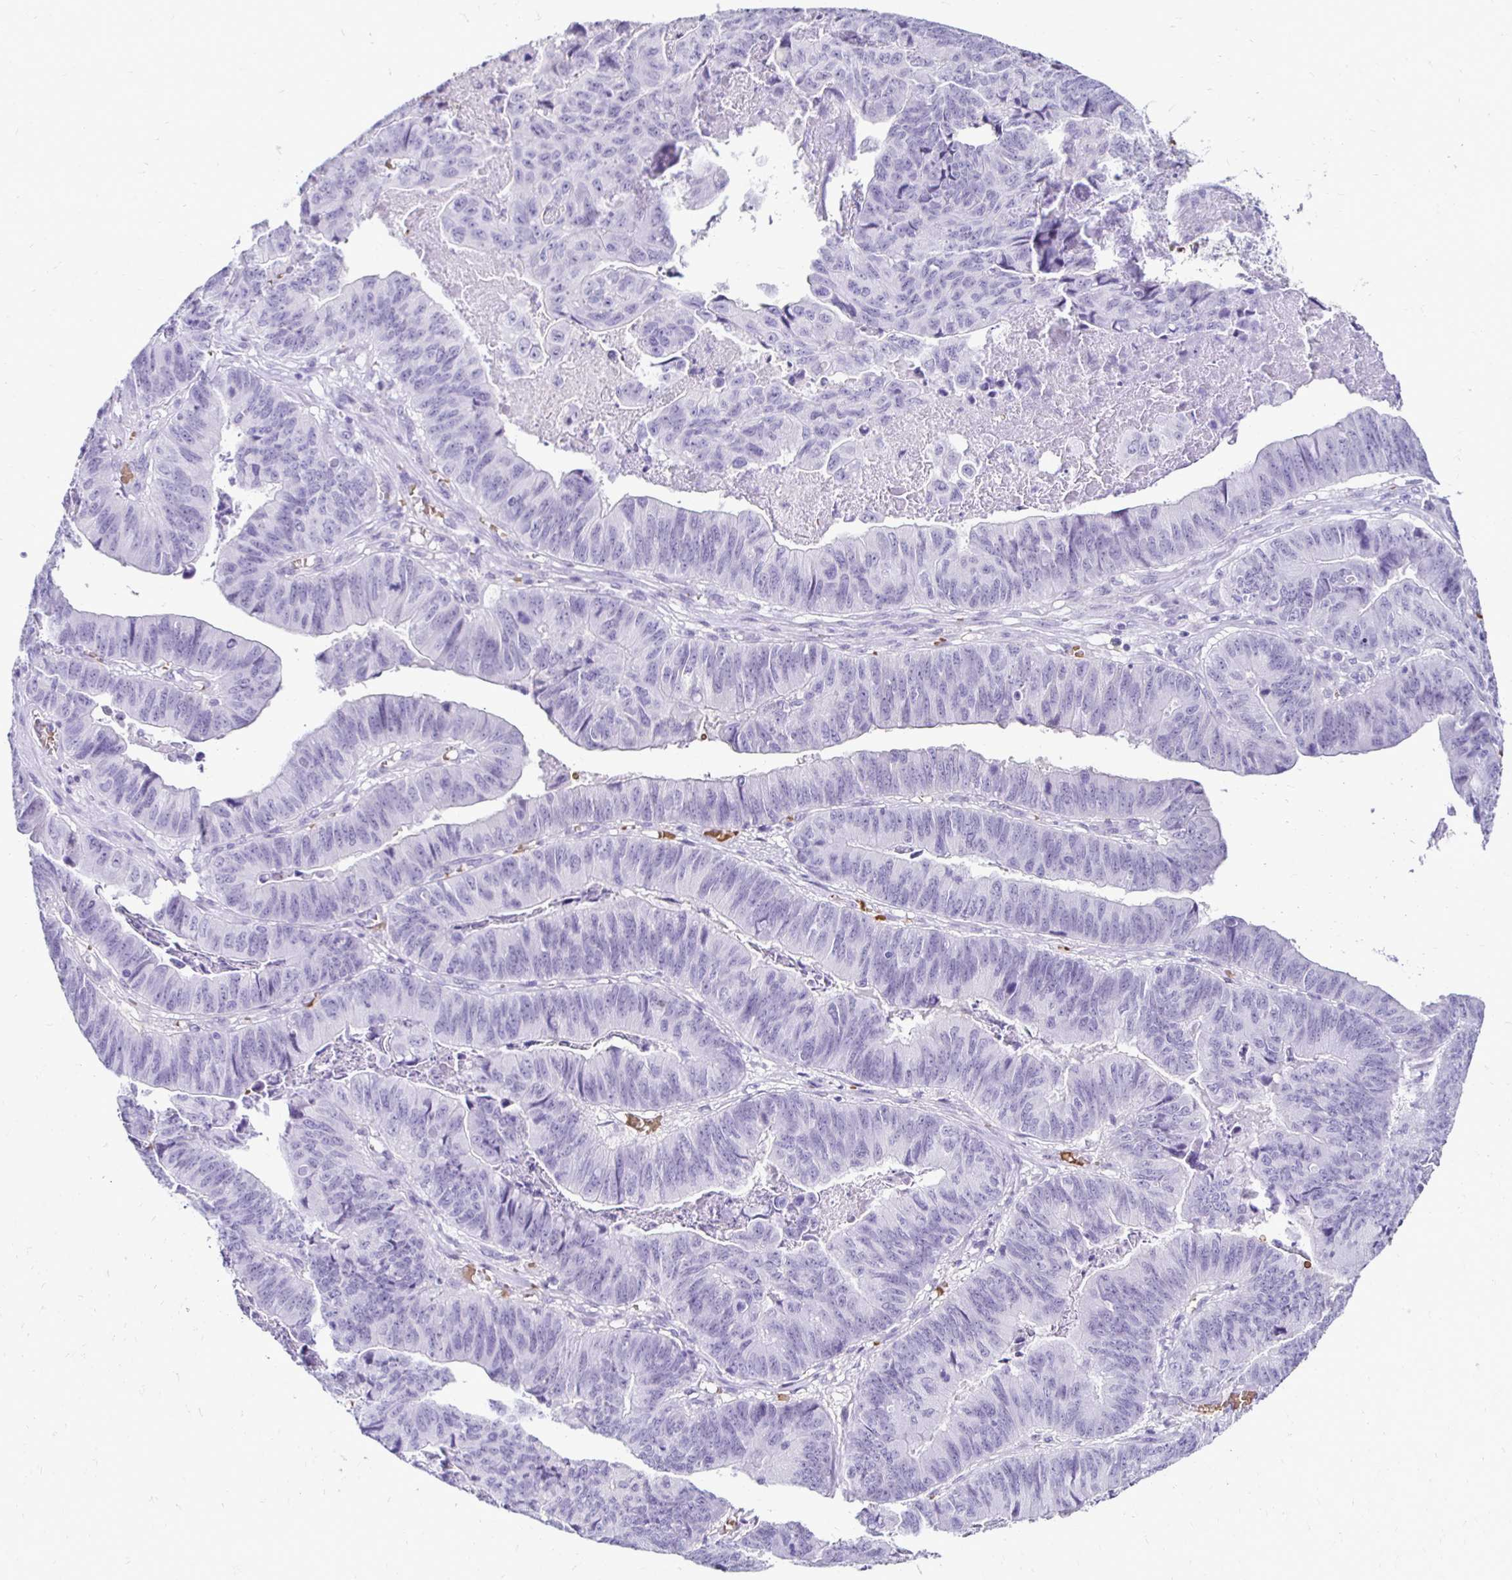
{"staining": {"intensity": "negative", "quantity": "none", "location": "none"}, "tissue": "stomach cancer", "cell_type": "Tumor cells", "image_type": "cancer", "snomed": [{"axis": "morphology", "description": "Adenocarcinoma, NOS"}, {"axis": "topography", "description": "Stomach, lower"}], "caption": "An immunohistochemistry (IHC) photomicrograph of stomach adenocarcinoma is shown. There is no staining in tumor cells of stomach adenocarcinoma.", "gene": "RHBDL3", "patient": {"sex": "male", "age": 77}}